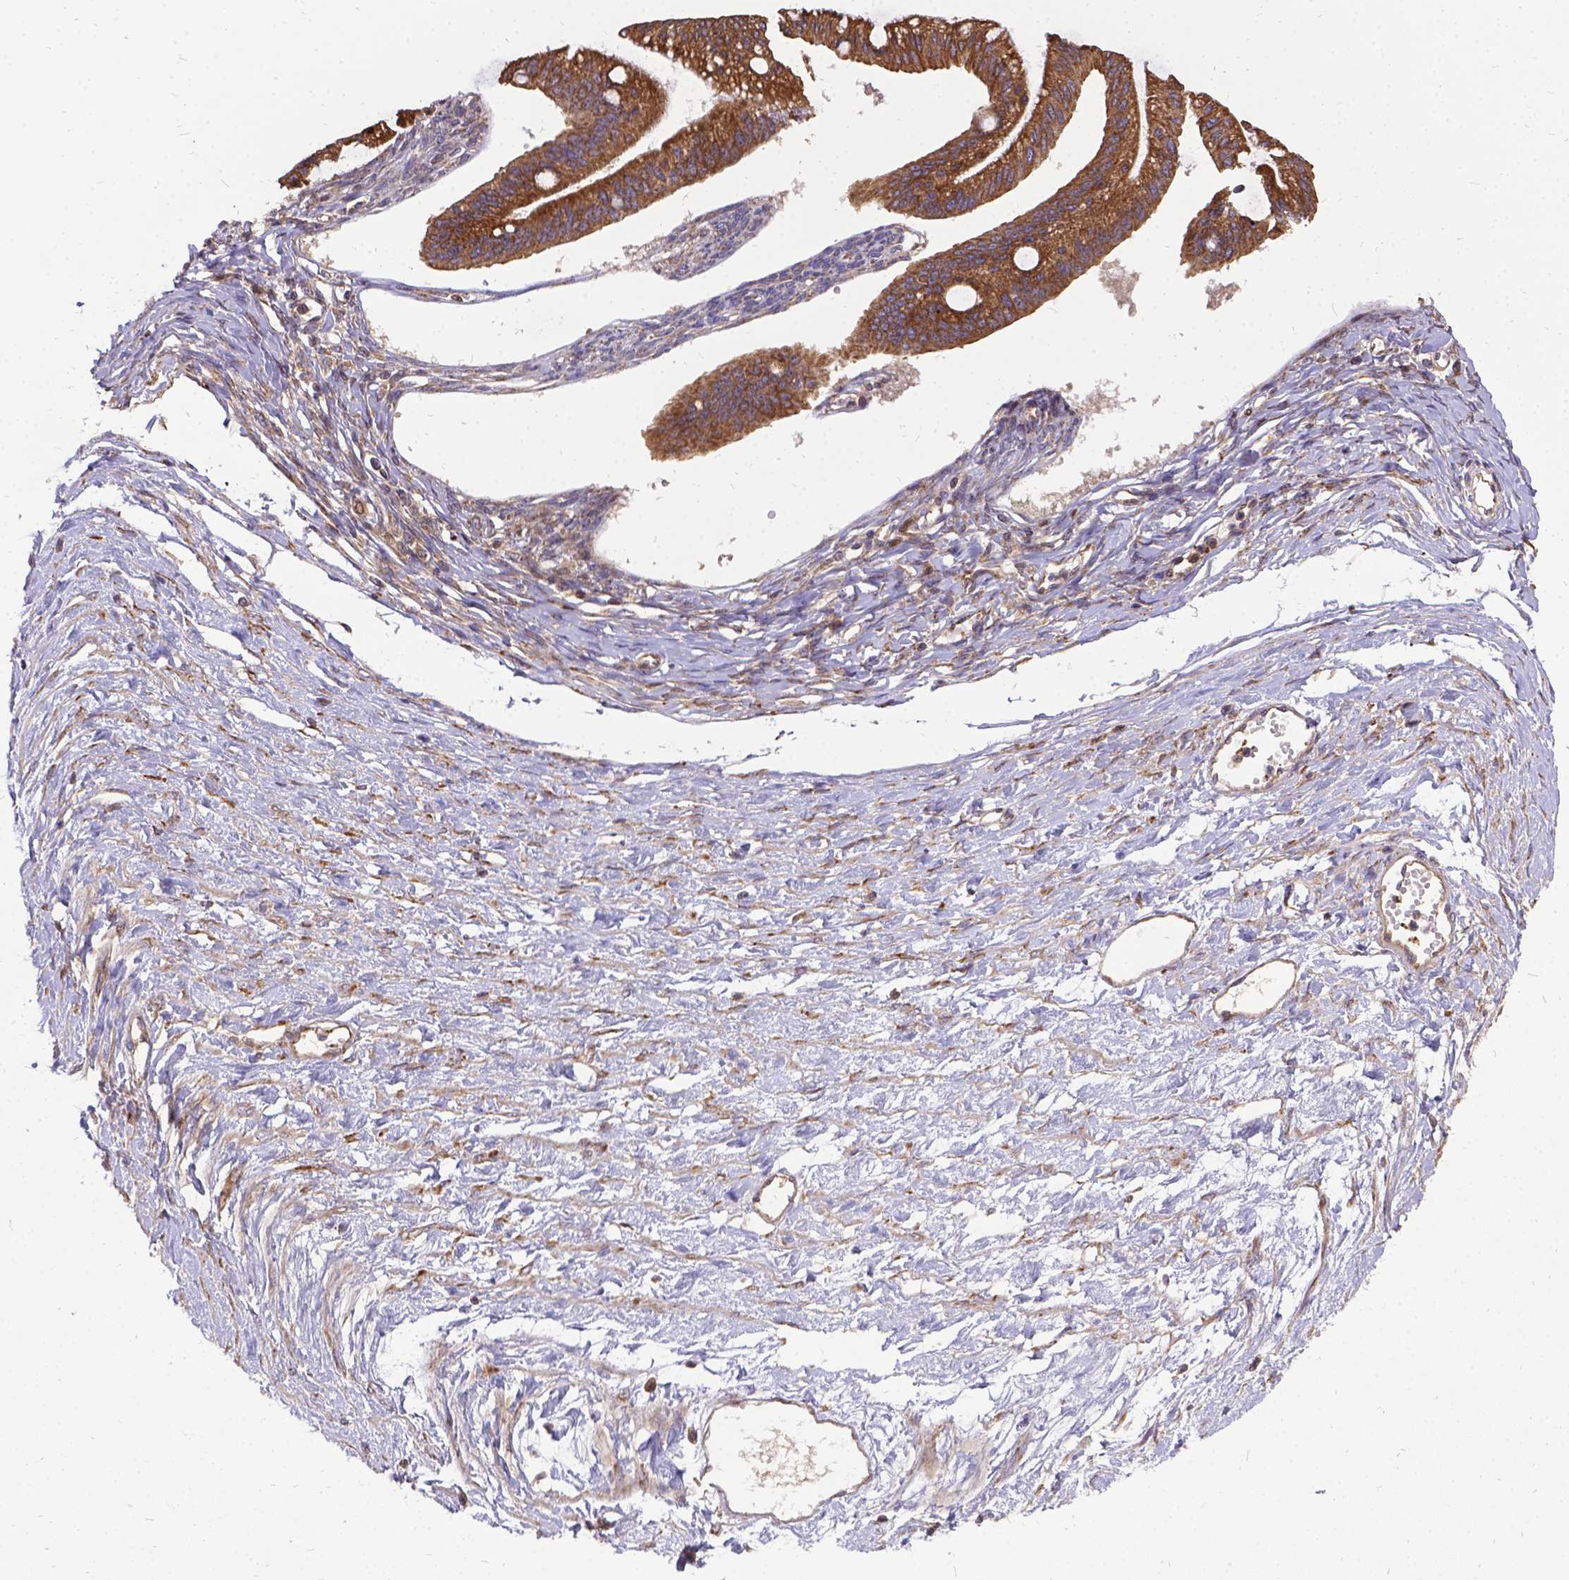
{"staining": {"intensity": "moderate", "quantity": ">75%", "location": "cytoplasmic/membranous"}, "tissue": "ovarian cancer", "cell_type": "Tumor cells", "image_type": "cancer", "snomed": [{"axis": "morphology", "description": "Cystadenocarcinoma, mucinous, NOS"}, {"axis": "topography", "description": "Ovary"}], "caption": "A histopathology image of ovarian cancer stained for a protein demonstrates moderate cytoplasmic/membranous brown staining in tumor cells.", "gene": "DENND6A", "patient": {"sex": "female", "age": 73}}